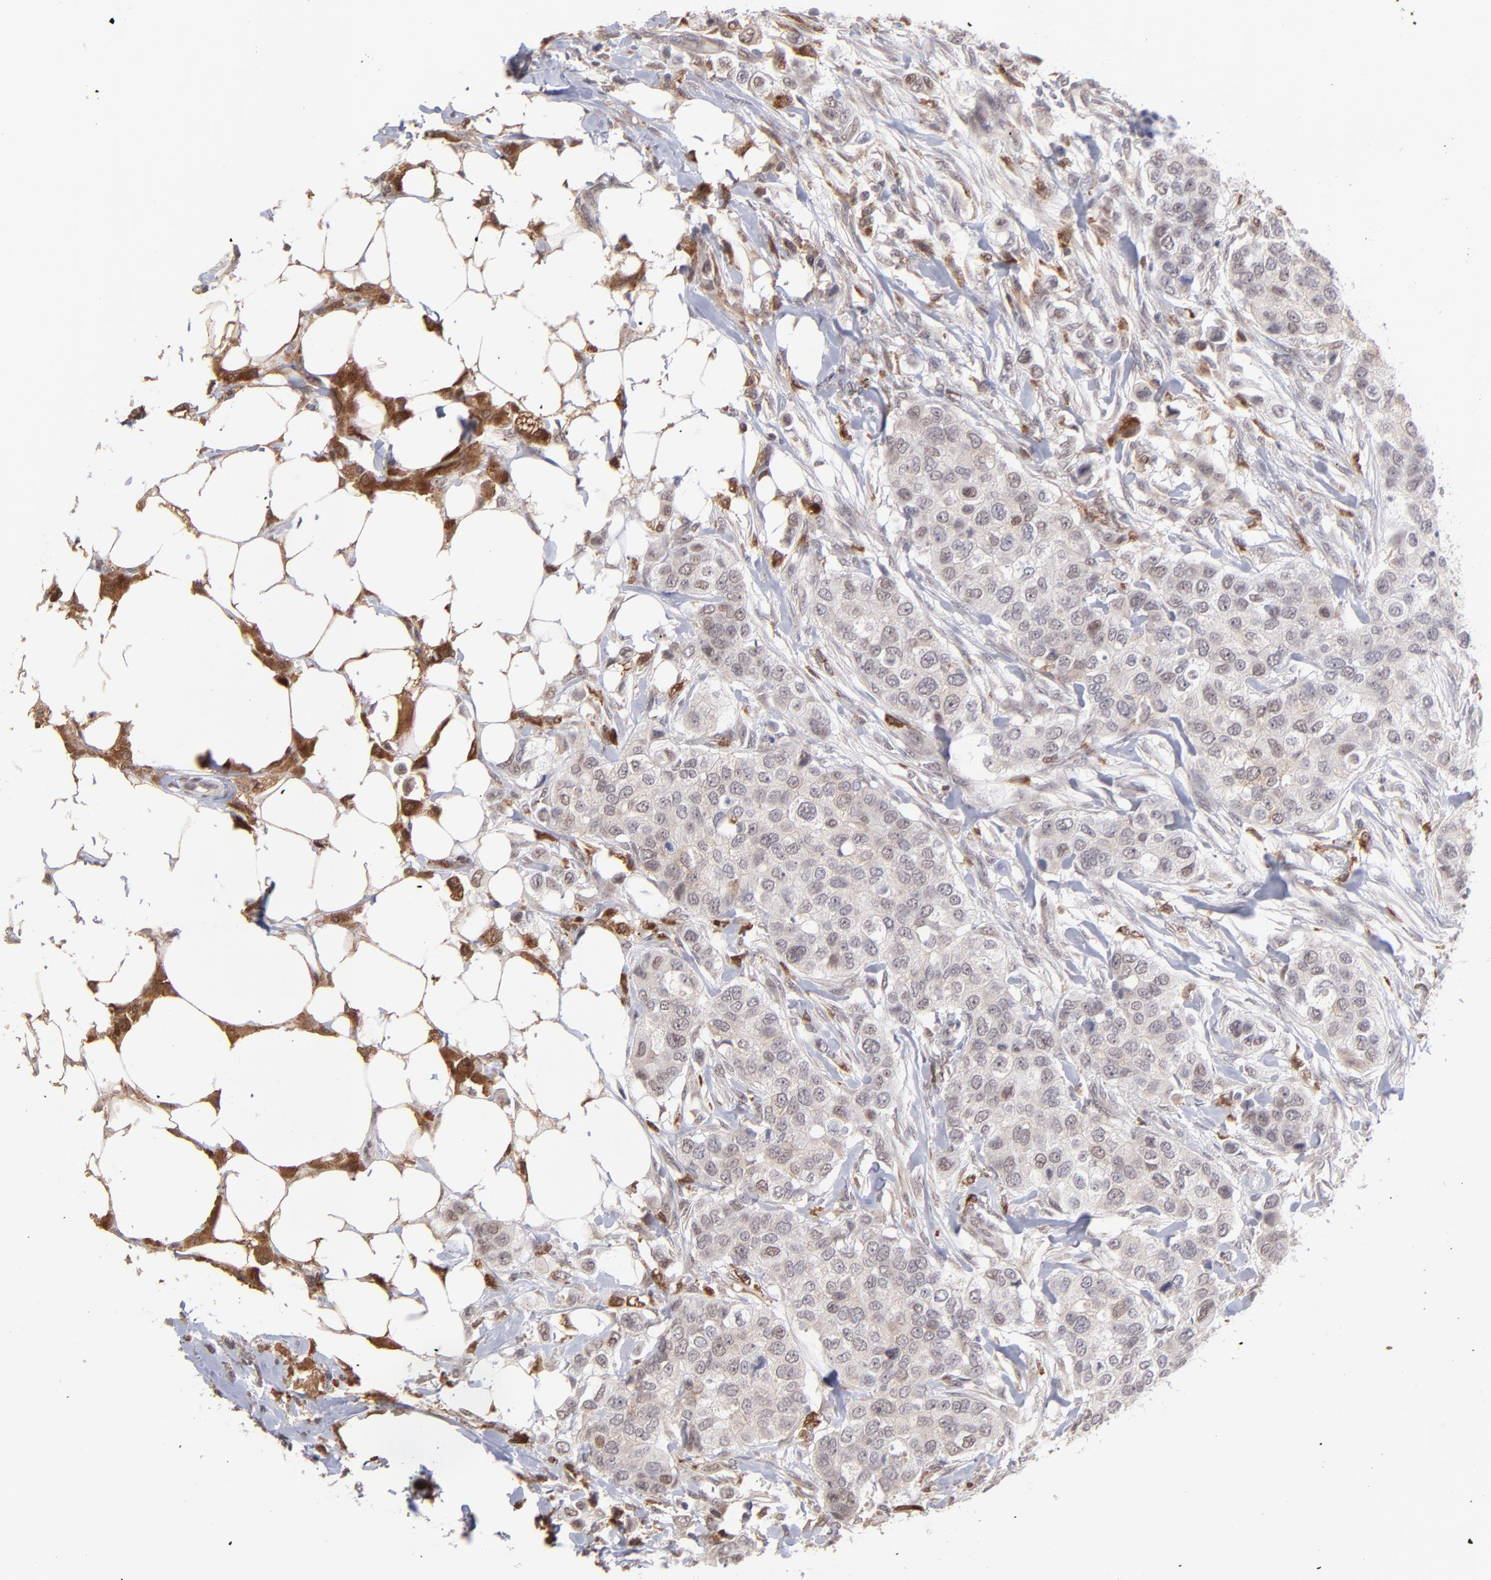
{"staining": {"intensity": "weak", "quantity": "<25%", "location": "nuclear"}, "tissue": "breast cancer", "cell_type": "Tumor cells", "image_type": "cancer", "snomed": [{"axis": "morphology", "description": "Normal tissue, NOS"}, {"axis": "morphology", "description": "Duct carcinoma"}, {"axis": "topography", "description": "Breast"}], "caption": "A photomicrograph of human infiltrating ductal carcinoma (breast) is negative for staining in tumor cells.", "gene": "OAS1", "patient": {"sex": "female", "age": 49}}